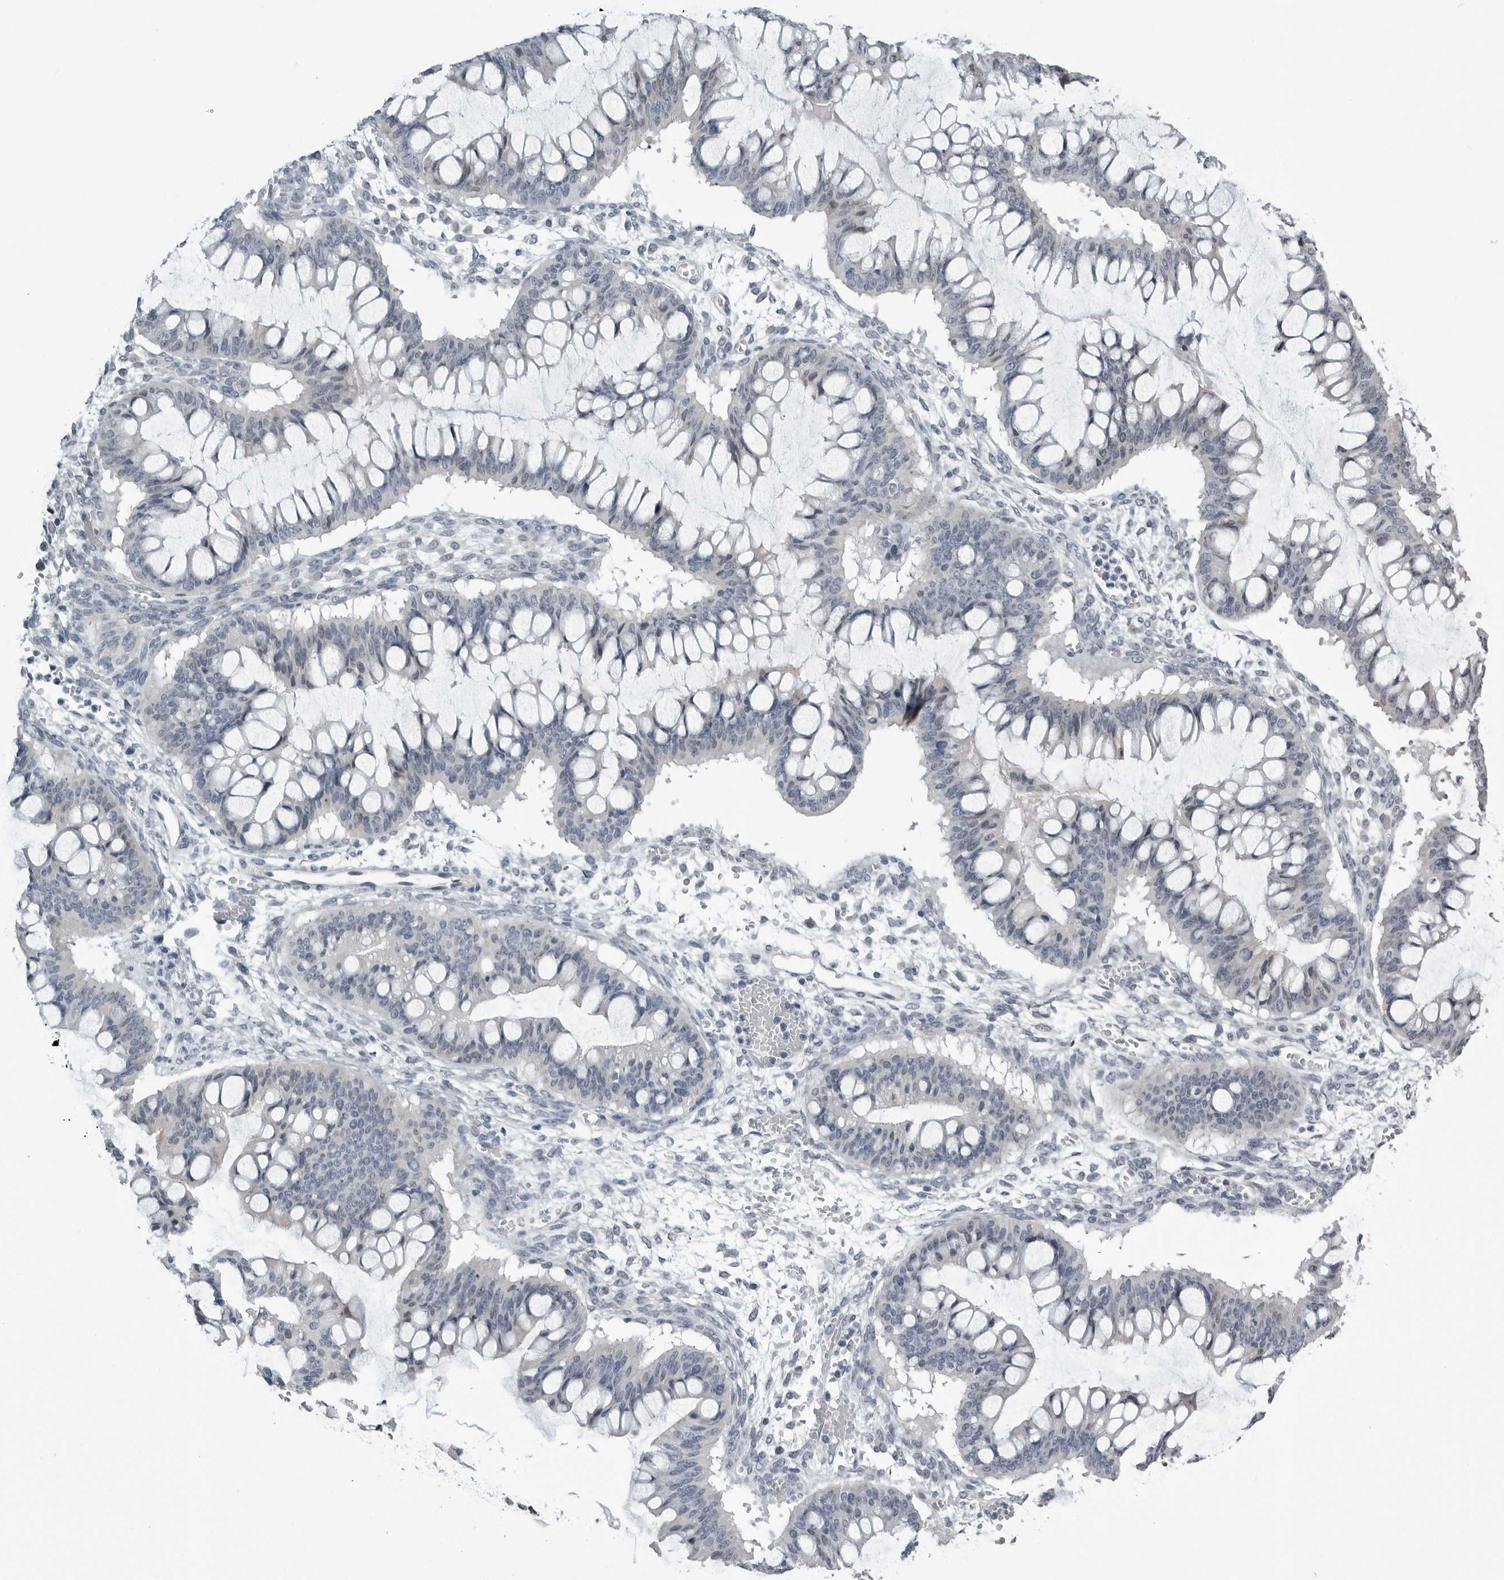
{"staining": {"intensity": "negative", "quantity": "none", "location": "none"}, "tissue": "ovarian cancer", "cell_type": "Tumor cells", "image_type": "cancer", "snomed": [{"axis": "morphology", "description": "Cystadenocarcinoma, mucinous, NOS"}, {"axis": "topography", "description": "Ovary"}], "caption": "Human ovarian cancer (mucinous cystadenocarcinoma) stained for a protein using immunohistochemistry displays no positivity in tumor cells.", "gene": "PRRX2", "patient": {"sex": "female", "age": 73}}